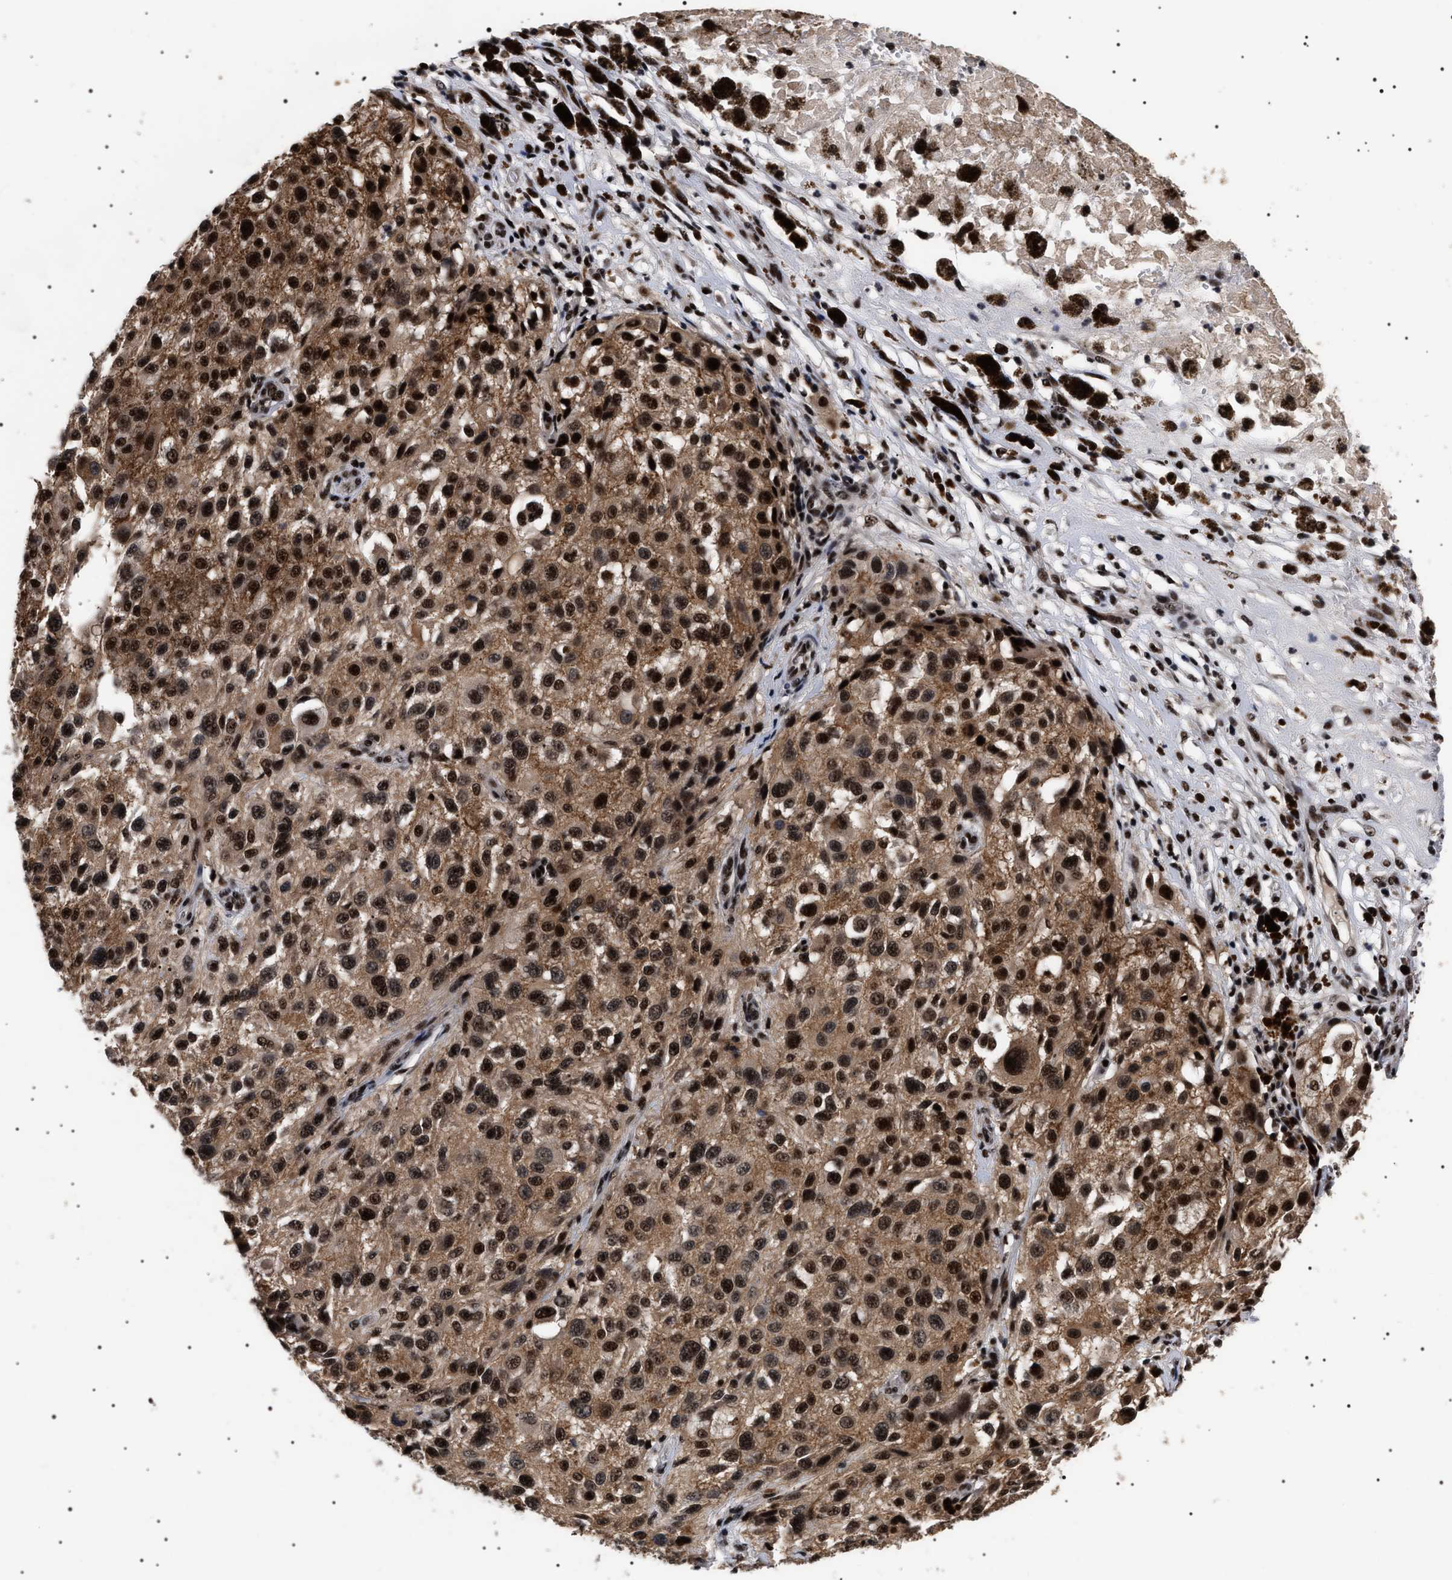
{"staining": {"intensity": "strong", "quantity": ">75%", "location": "cytoplasmic/membranous,nuclear"}, "tissue": "melanoma", "cell_type": "Tumor cells", "image_type": "cancer", "snomed": [{"axis": "morphology", "description": "Necrosis, NOS"}, {"axis": "morphology", "description": "Malignant melanoma, NOS"}, {"axis": "topography", "description": "Skin"}], "caption": "Immunohistochemical staining of human melanoma shows high levels of strong cytoplasmic/membranous and nuclear expression in about >75% of tumor cells.", "gene": "CAAP1", "patient": {"sex": "female", "age": 87}}